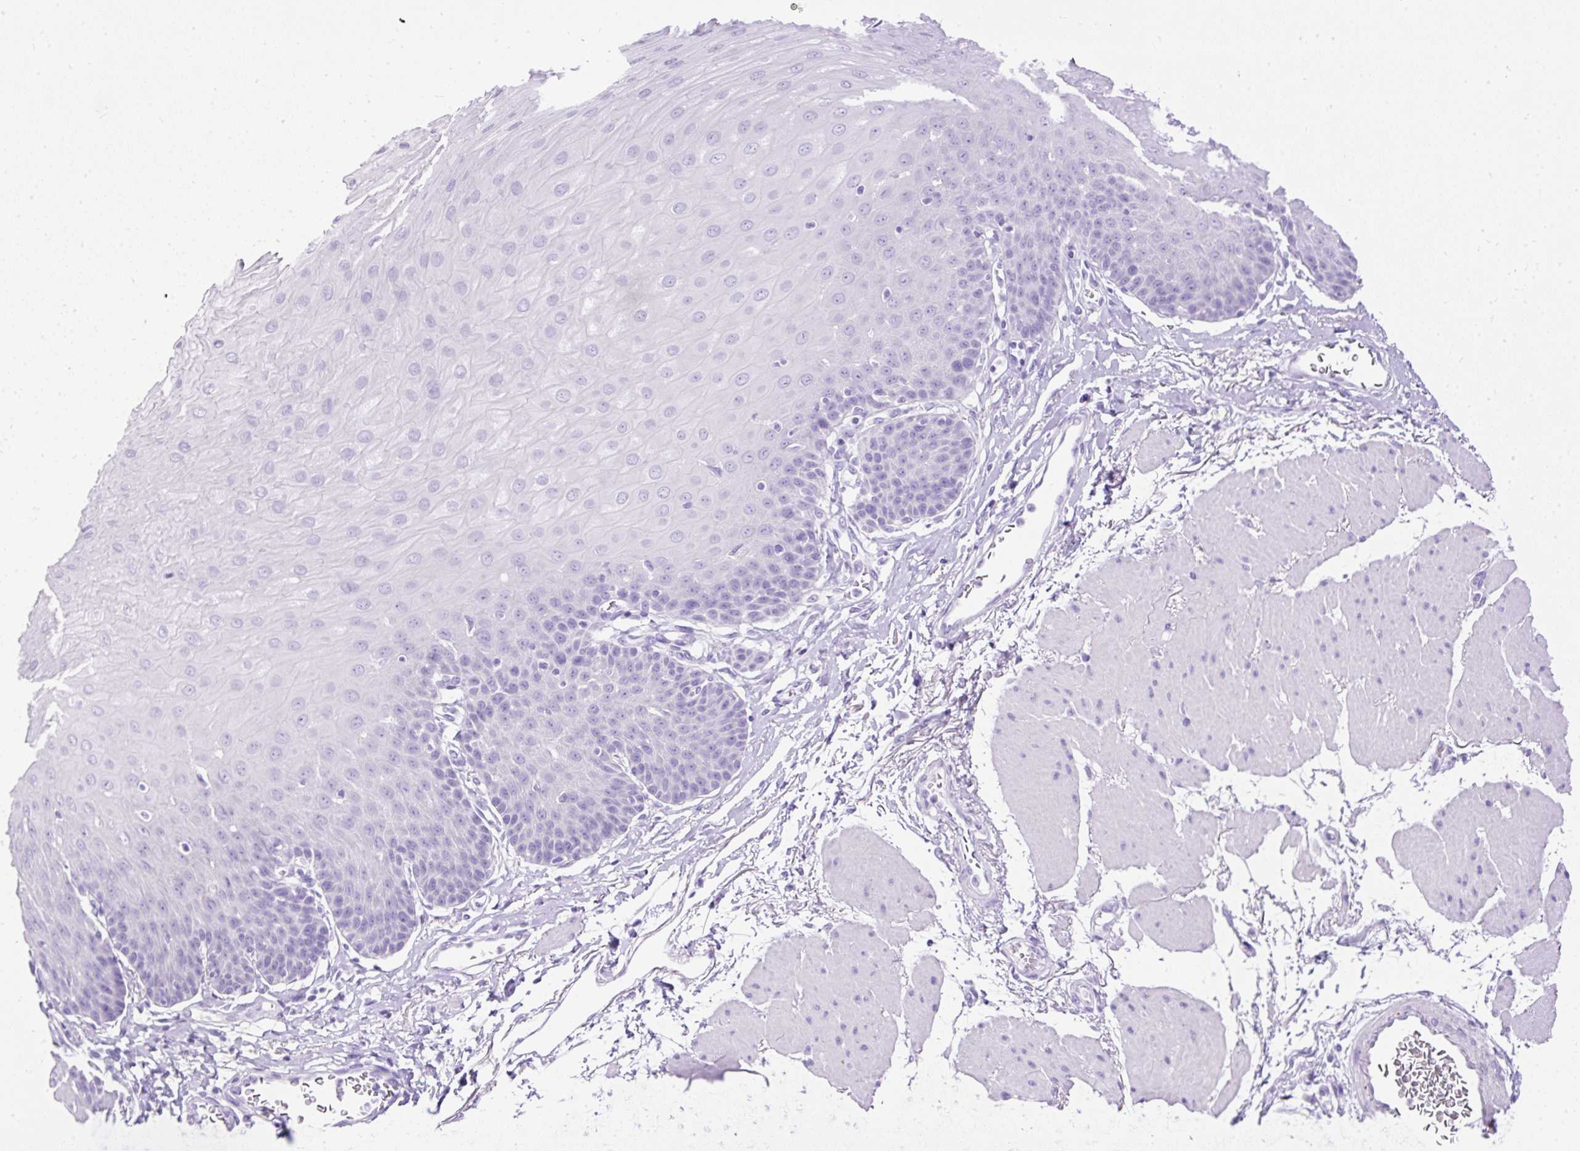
{"staining": {"intensity": "negative", "quantity": "none", "location": "none"}, "tissue": "esophagus", "cell_type": "Squamous epithelial cells", "image_type": "normal", "snomed": [{"axis": "morphology", "description": "Normal tissue, NOS"}, {"axis": "topography", "description": "Esophagus"}], "caption": "The image exhibits no significant staining in squamous epithelial cells of esophagus. (Stains: DAB immunohistochemistry with hematoxylin counter stain, Microscopy: brightfield microscopy at high magnification).", "gene": "HEY1", "patient": {"sex": "female", "age": 81}}